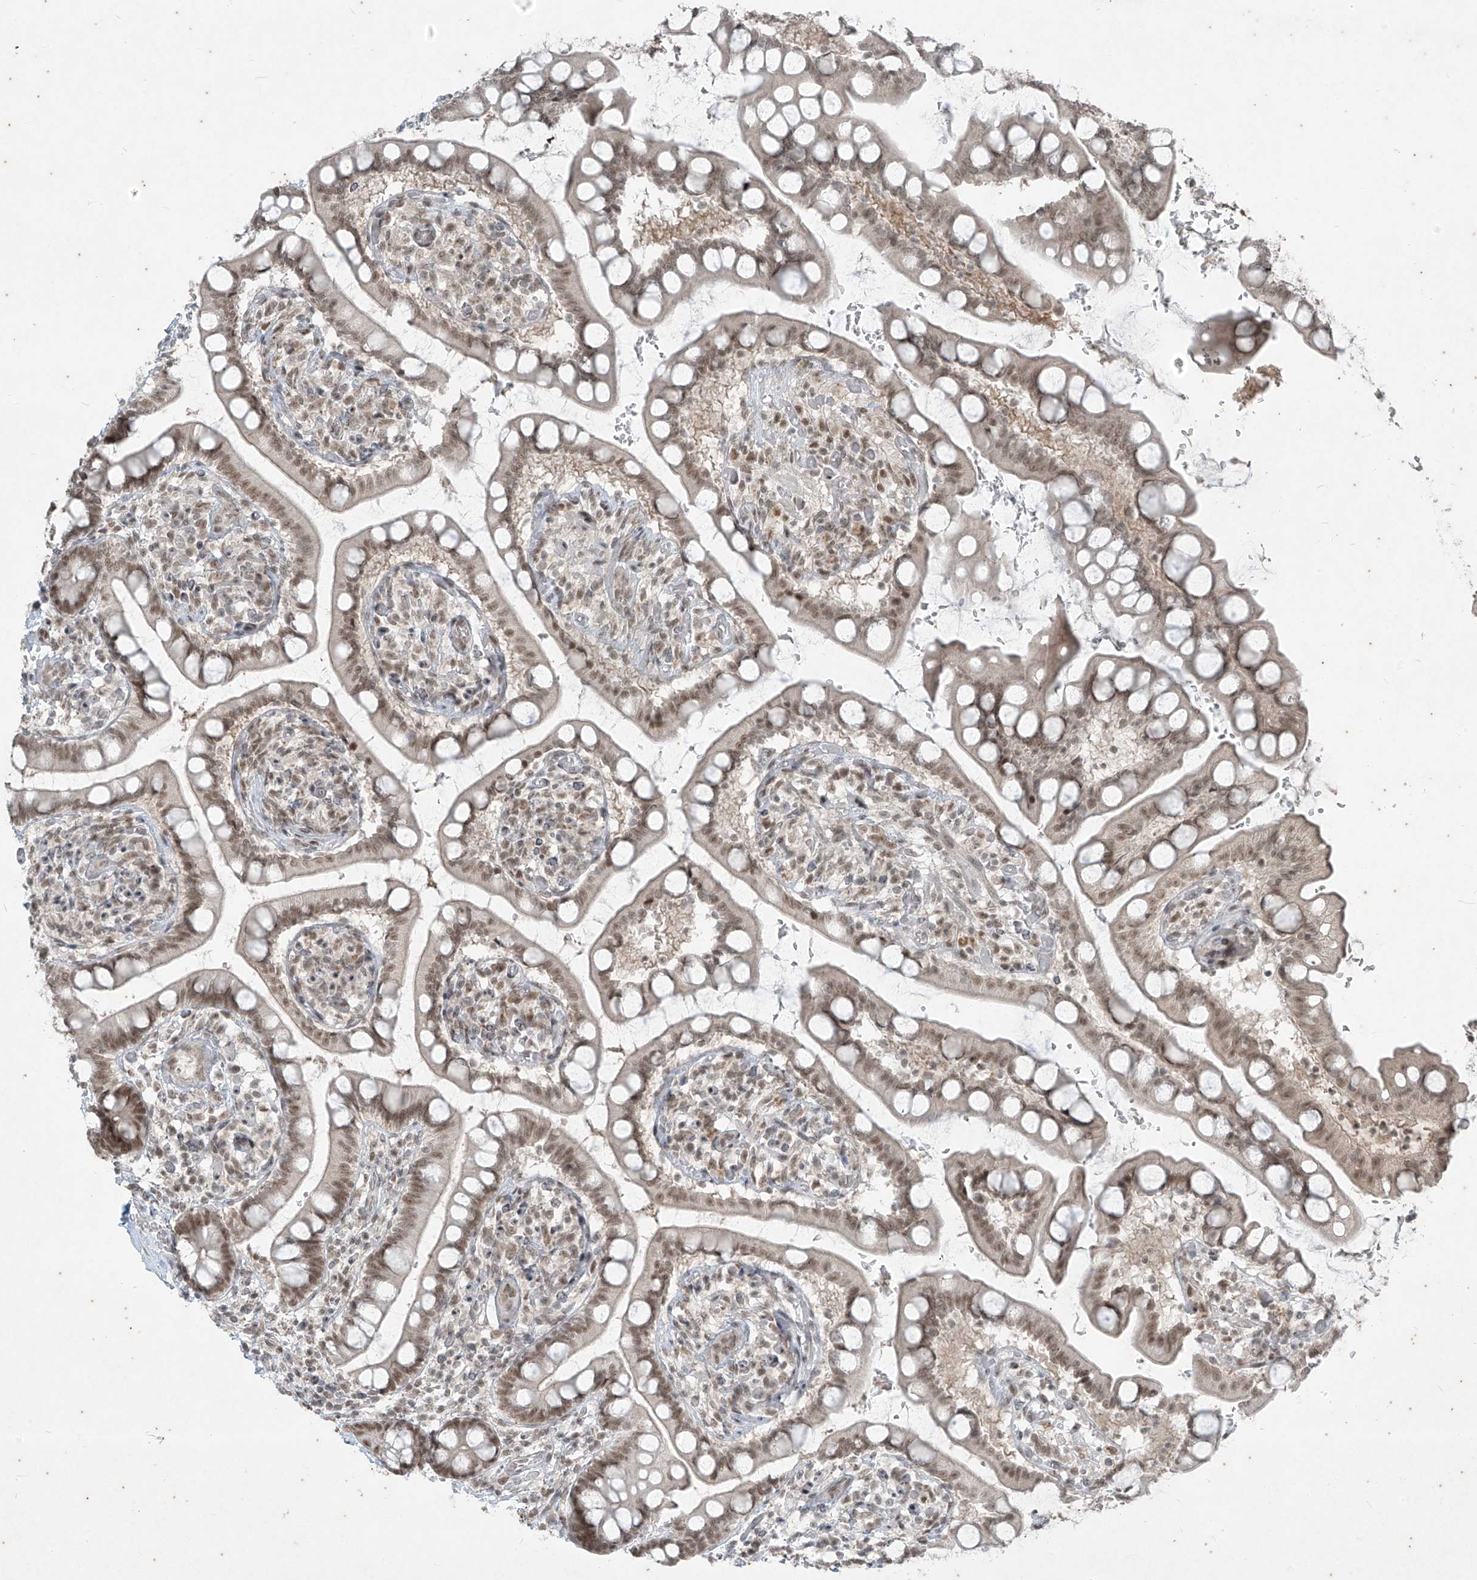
{"staining": {"intensity": "moderate", "quantity": ">75%", "location": "nuclear"}, "tissue": "small intestine", "cell_type": "Glandular cells", "image_type": "normal", "snomed": [{"axis": "morphology", "description": "Normal tissue, NOS"}, {"axis": "topography", "description": "Small intestine"}], "caption": "Protein expression analysis of normal human small intestine reveals moderate nuclear staining in approximately >75% of glandular cells. The protein is stained brown, and the nuclei are stained in blue (DAB IHC with brightfield microscopy, high magnification).", "gene": "ZNF354B", "patient": {"sex": "male", "age": 52}}